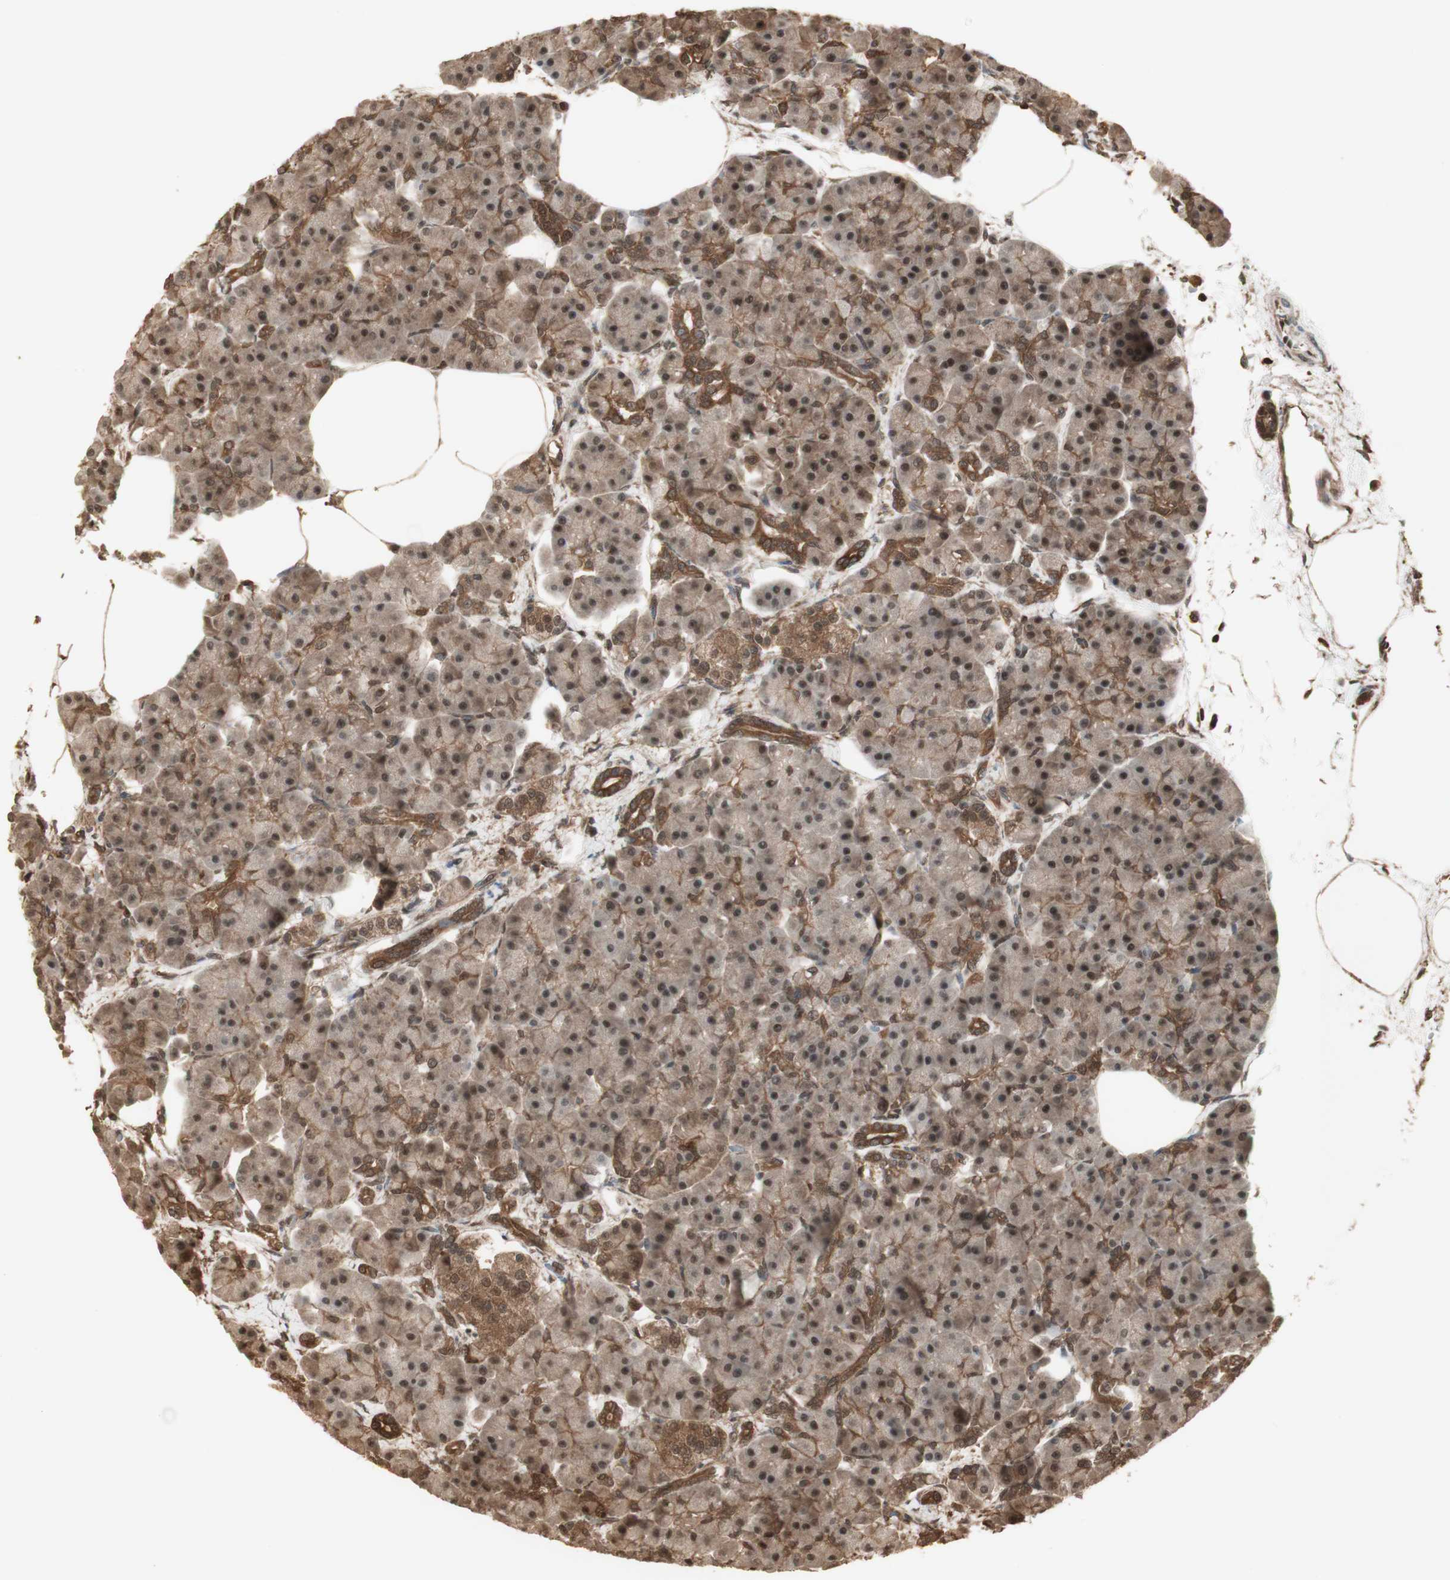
{"staining": {"intensity": "moderate", "quantity": "25%-75%", "location": "cytoplasmic/membranous"}, "tissue": "pancreas", "cell_type": "Exocrine glandular cells", "image_type": "normal", "snomed": [{"axis": "morphology", "description": "Normal tissue, NOS"}, {"axis": "topography", "description": "Pancreas"}], "caption": "Immunohistochemistry (DAB (3,3'-diaminobenzidine)) staining of benign pancreas demonstrates moderate cytoplasmic/membranous protein expression in approximately 25%-75% of exocrine glandular cells.", "gene": "YWHAB", "patient": {"sex": "female", "age": 70}}